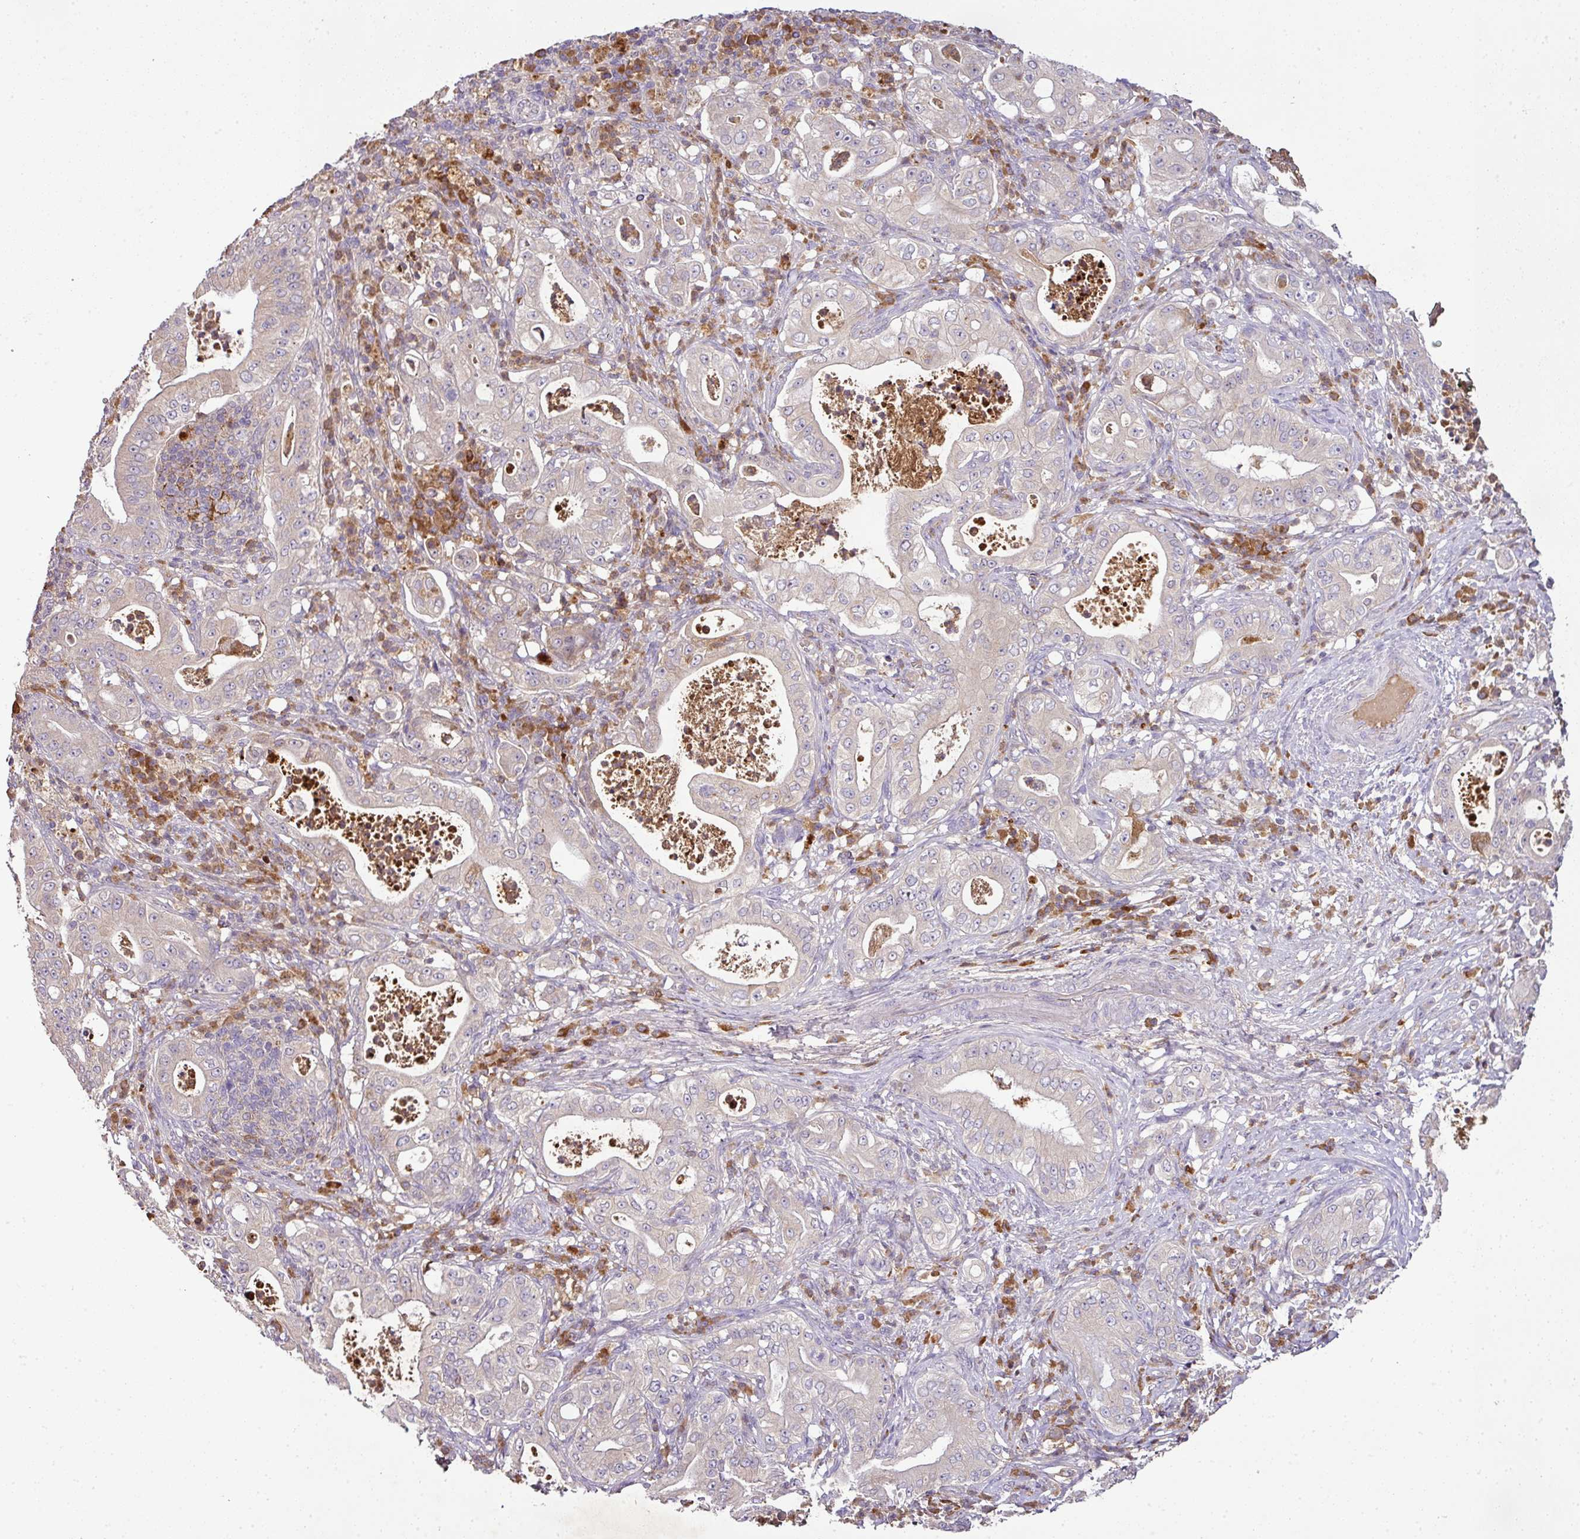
{"staining": {"intensity": "negative", "quantity": "none", "location": "none"}, "tissue": "pancreatic cancer", "cell_type": "Tumor cells", "image_type": "cancer", "snomed": [{"axis": "morphology", "description": "Adenocarcinoma, NOS"}, {"axis": "topography", "description": "Pancreas"}], "caption": "DAB immunohistochemical staining of pancreatic cancer (adenocarcinoma) exhibits no significant expression in tumor cells. (DAB immunohistochemistry (IHC) visualized using brightfield microscopy, high magnification).", "gene": "CAB39L", "patient": {"sex": "male", "age": 71}}